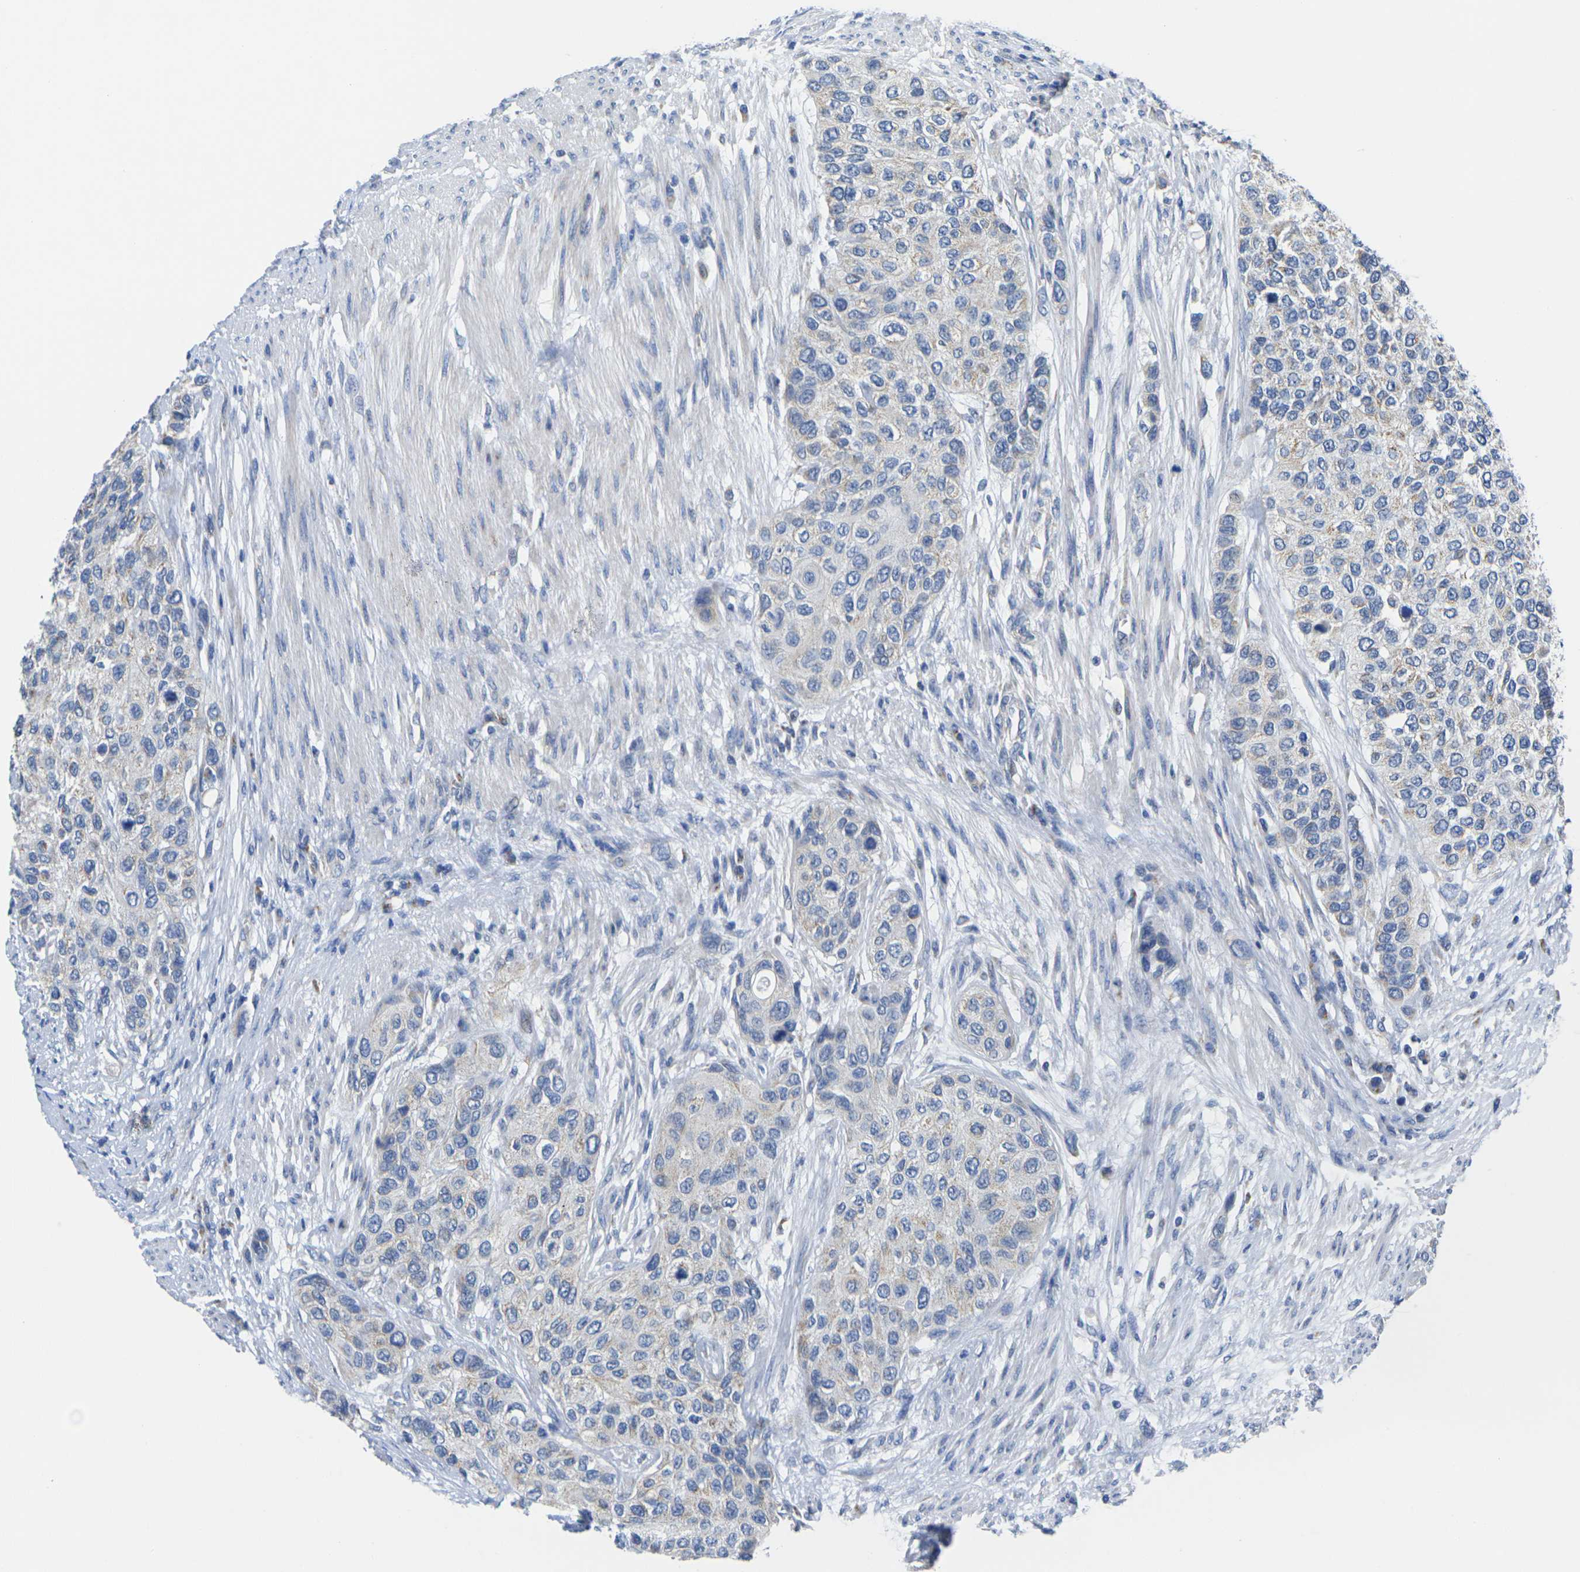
{"staining": {"intensity": "negative", "quantity": "none", "location": "none"}, "tissue": "urothelial cancer", "cell_type": "Tumor cells", "image_type": "cancer", "snomed": [{"axis": "morphology", "description": "Urothelial carcinoma, High grade"}, {"axis": "topography", "description": "Urinary bladder"}], "caption": "IHC image of human high-grade urothelial carcinoma stained for a protein (brown), which reveals no staining in tumor cells.", "gene": "TMEM204", "patient": {"sex": "female", "age": 56}}